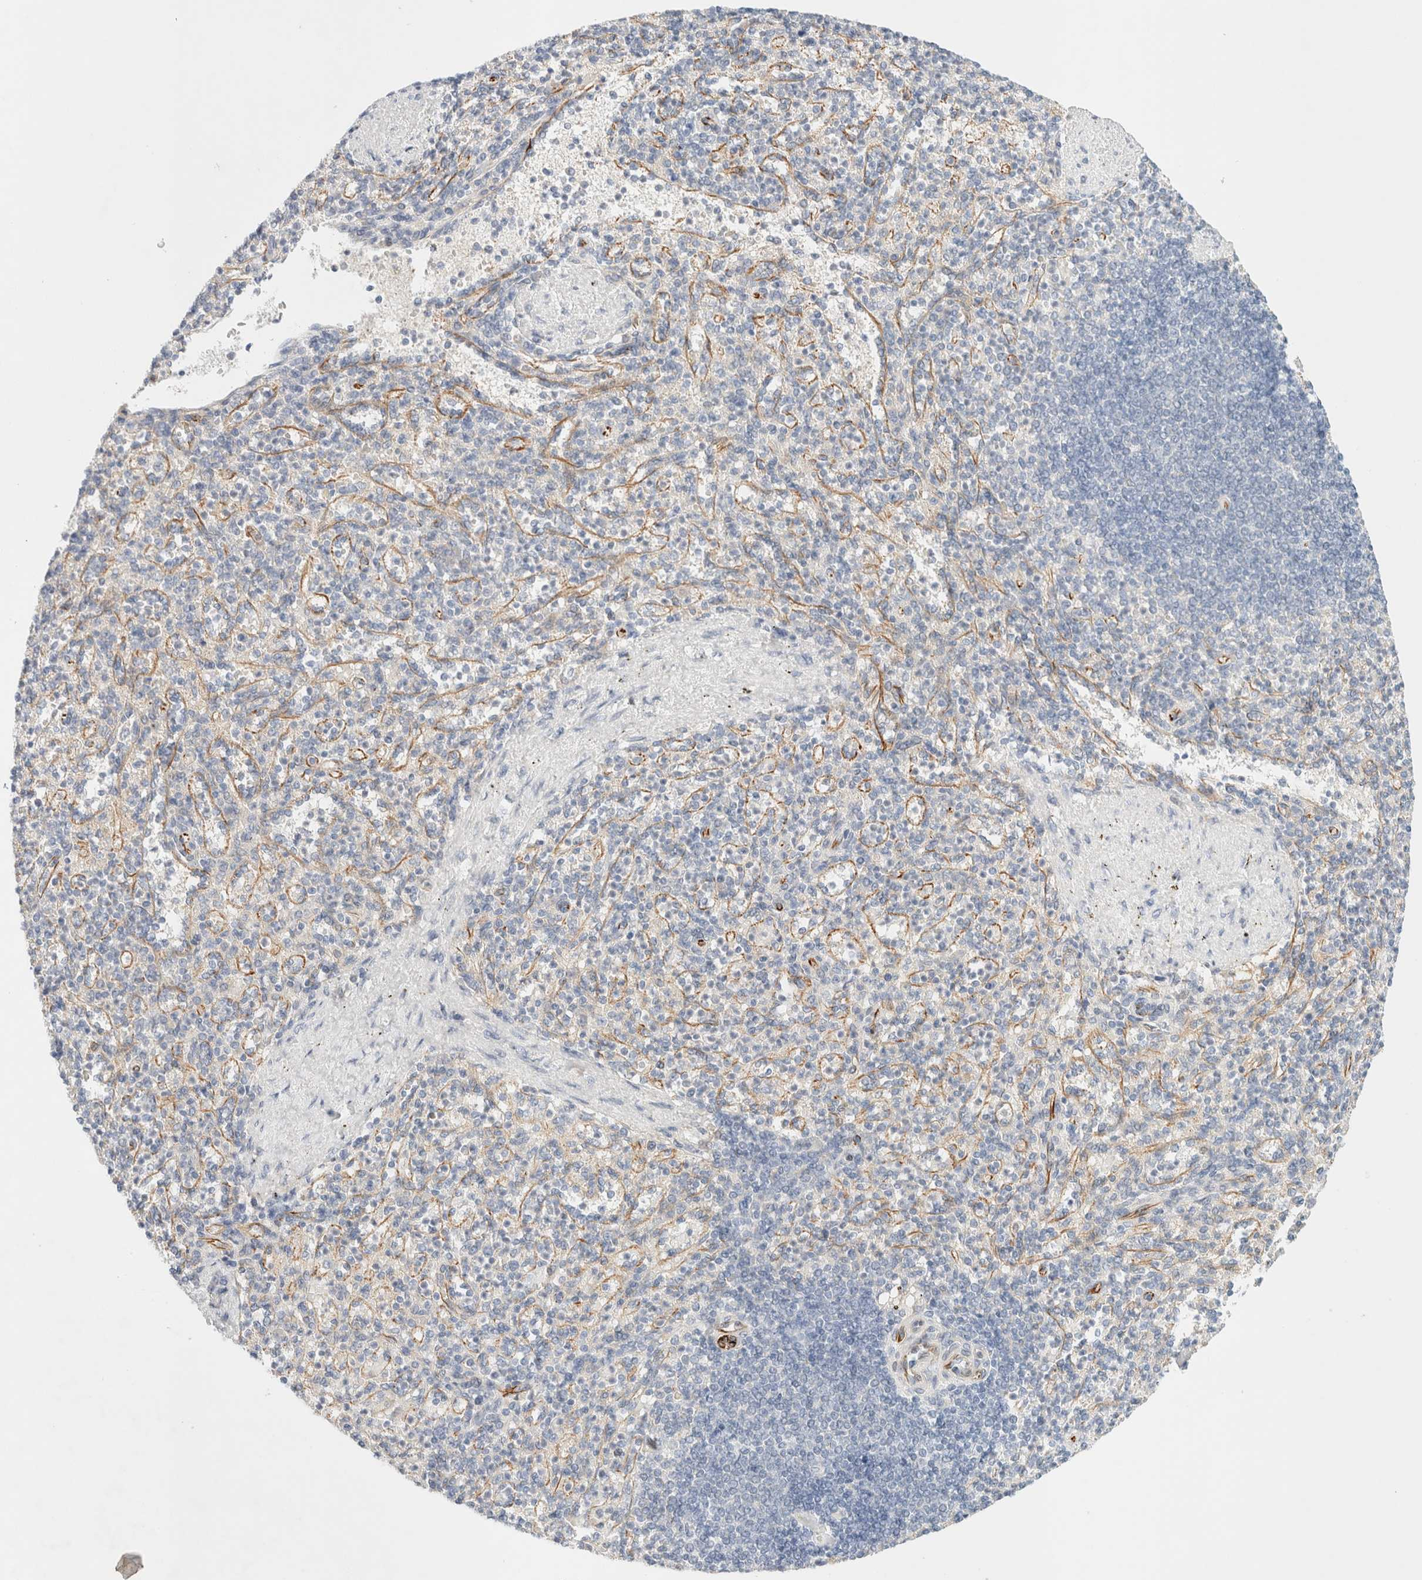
{"staining": {"intensity": "negative", "quantity": "none", "location": "none"}, "tissue": "spleen", "cell_type": "Cells in red pulp", "image_type": "normal", "snomed": [{"axis": "morphology", "description": "Normal tissue, NOS"}, {"axis": "topography", "description": "Spleen"}], "caption": "Immunohistochemical staining of normal human spleen displays no significant positivity in cells in red pulp.", "gene": "SLC25A48", "patient": {"sex": "female", "age": 74}}